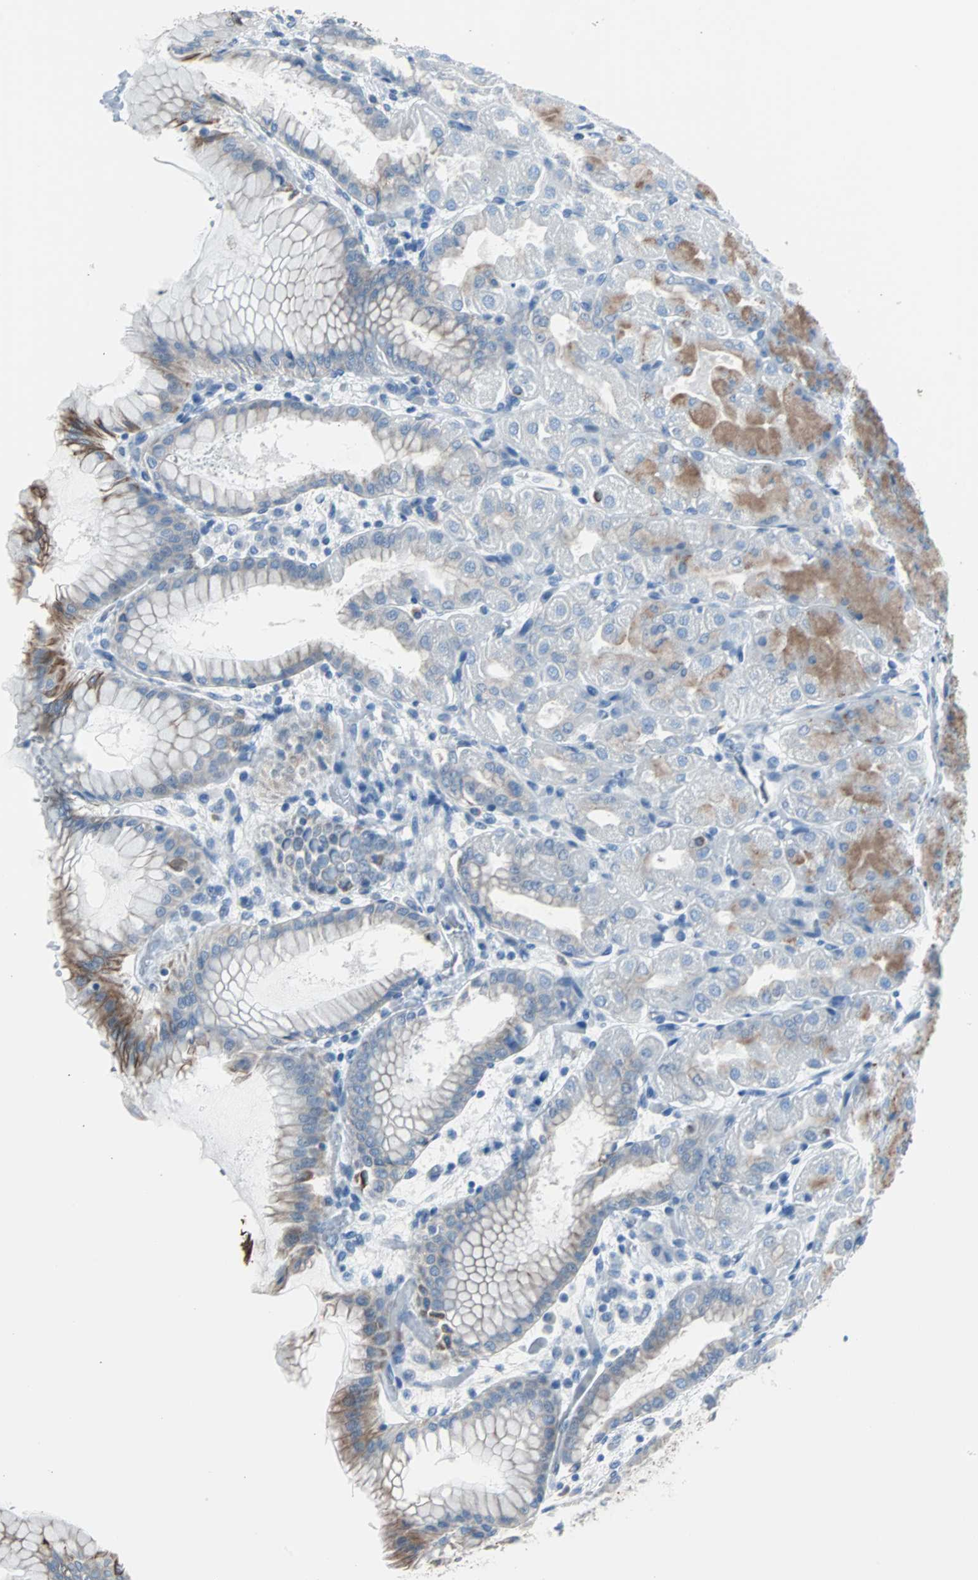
{"staining": {"intensity": "moderate", "quantity": "25%-75%", "location": "cytoplasmic/membranous"}, "tissue": "stomach", "cell_type": "Glandular cells", "image_type": "normal", "snomed": [{"axis": "morphology", "description": "Normal tissue, NOS"}, {"axis": "topography", "description": "Stomach, upper"}], "caption": "A brown stain labels moderate cytoplasmic/membranous staining of a protein in glandular cells of unremarkable human stomach.", "gene": "KRT7", "patient": {"sex": "female", "age": 56}}